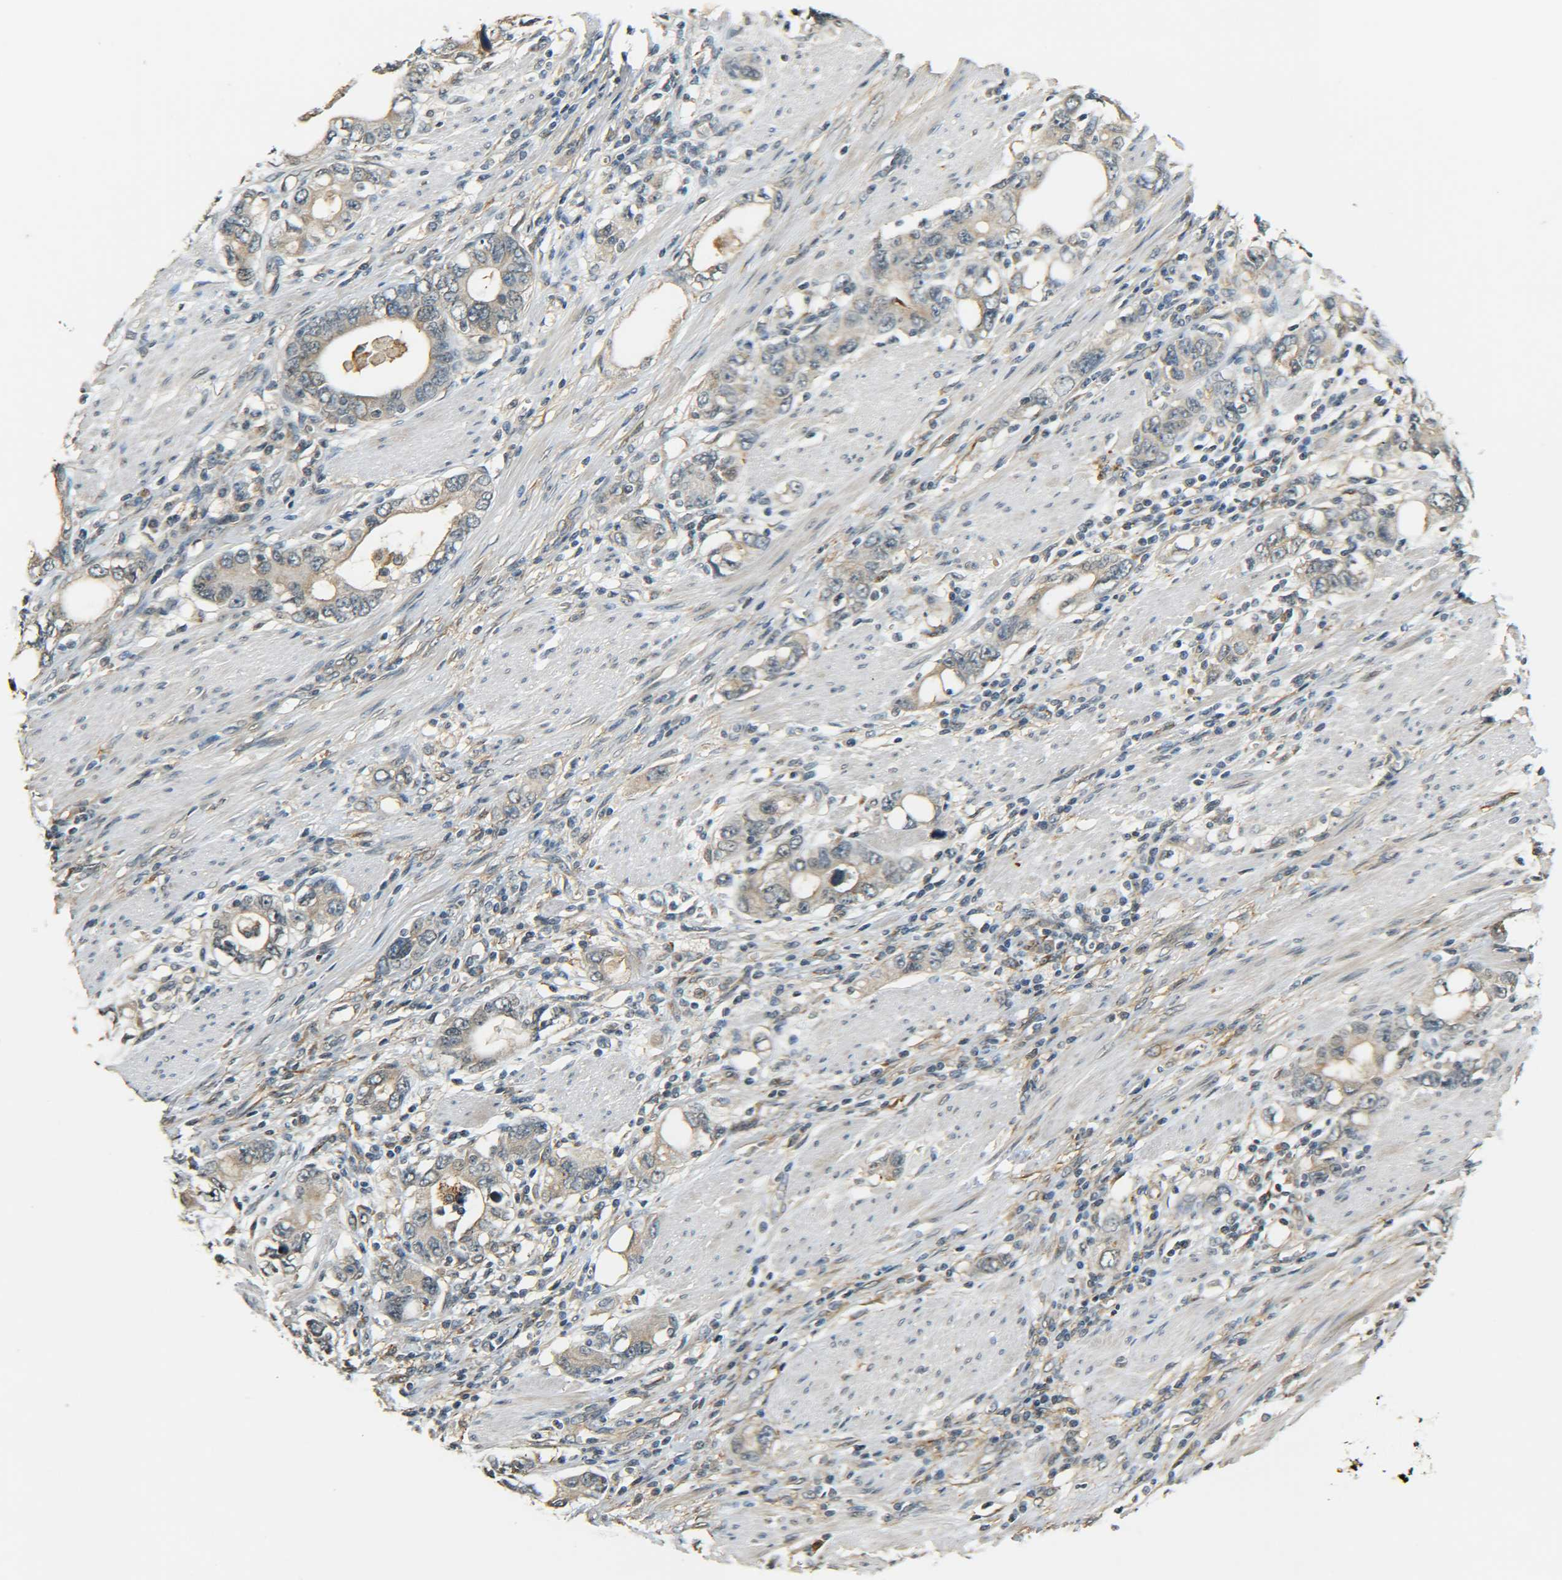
{"staining": {"intensity": "weak", "quantity": ">75%", "location": "cytoplasmic/membranous"}, "tissue": "stomach cancer", "cell_type": "Tumor cells", "image_type": "cancer", "snomed": [{"axis": "morphology", "description": "Adenocarcinoma, NOS"}, {"axis": "topography", "description": "Stomach, lower"}], "caption": "Human stomach cancer (adenocarcinoma) stained with a protein marker shows weak staining in tumor cells.", "gene": "DAB2", "patient": {"sex": "female", "age": 93}}